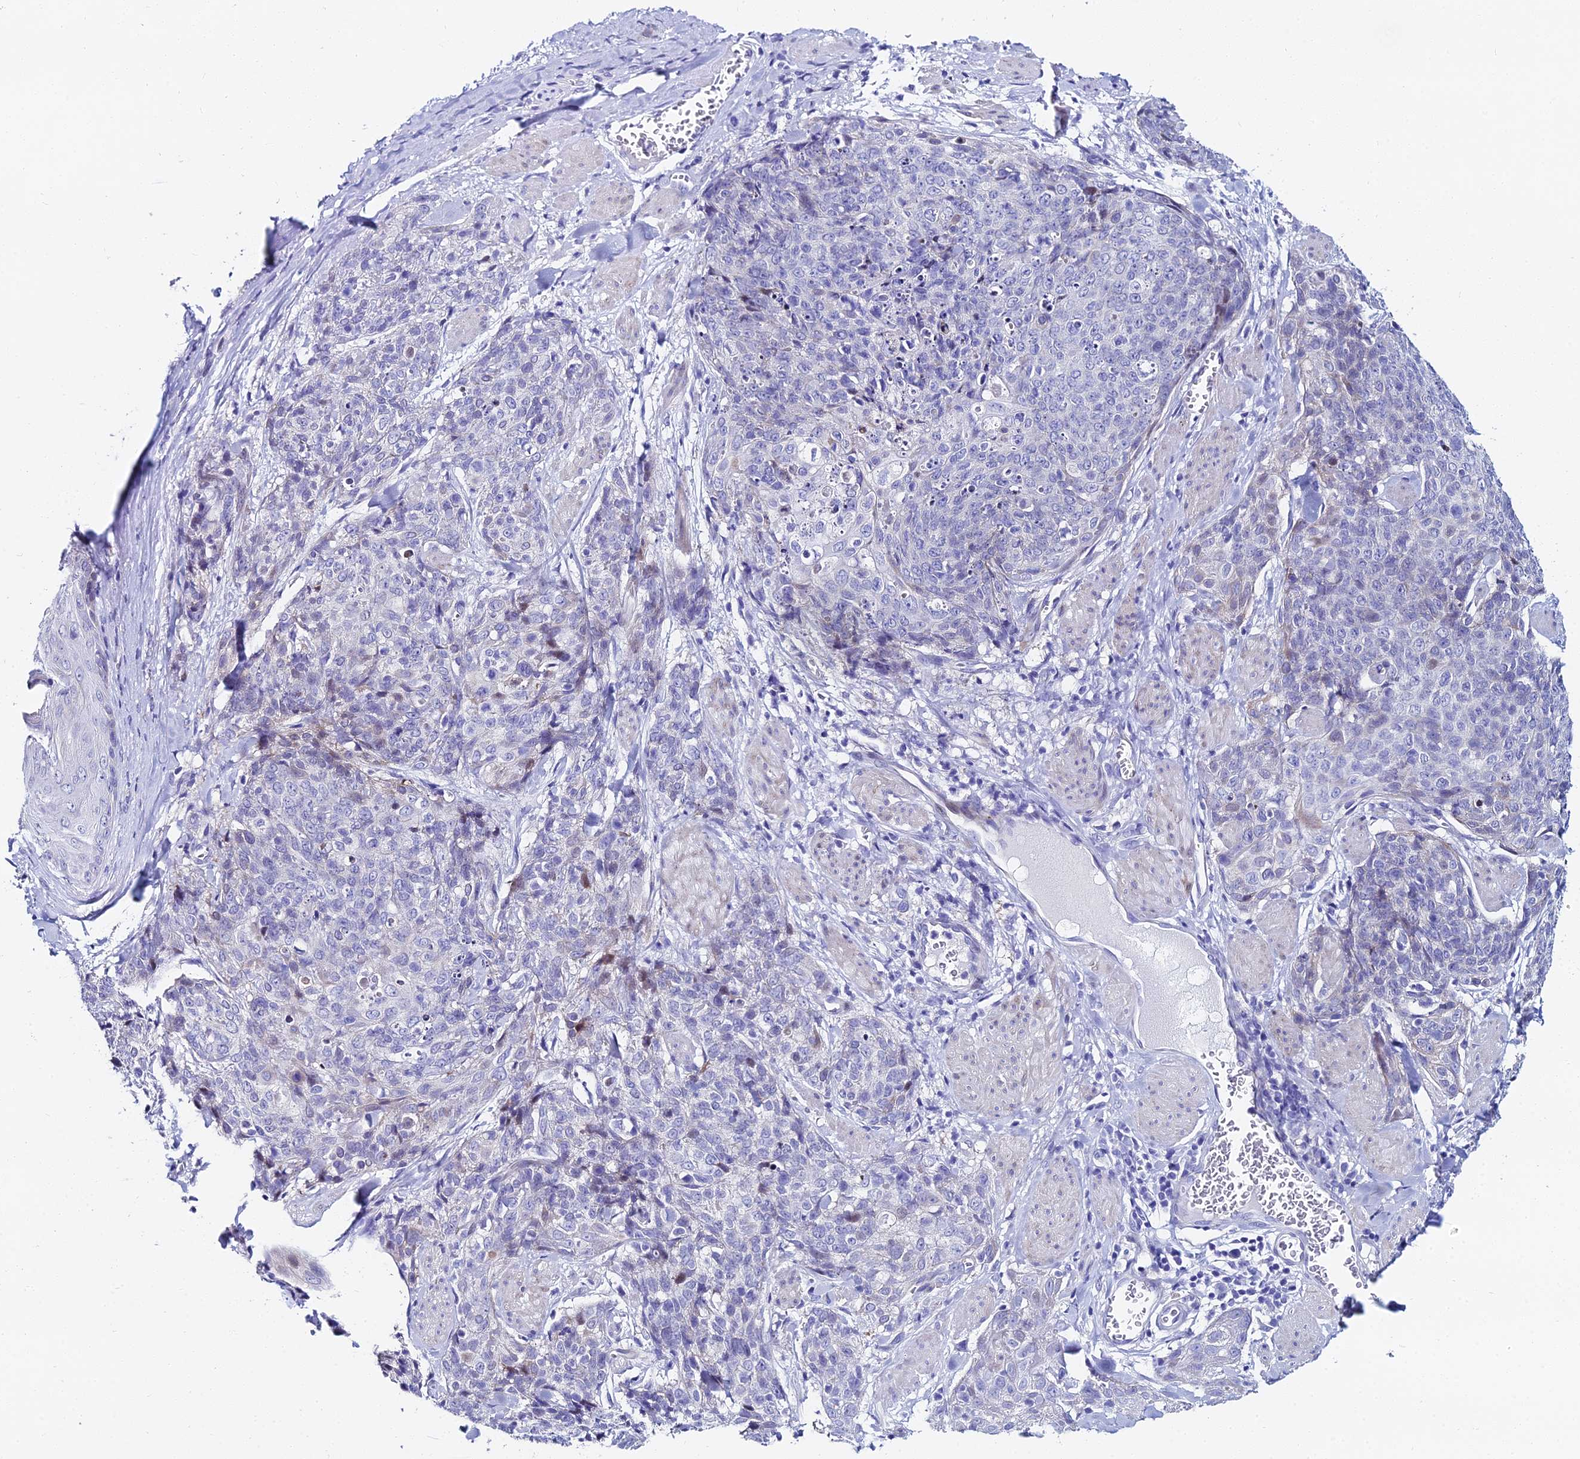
{"staining": {"intensity": "negative", "quantity": "none", "location": "none"}, "tissue": "skin cancer", "cell_type": "Tumor cells", "image_type": "cancer", "snomed": [{"axis": "morphology", "description": "Squamous cell carcinoma, NOS"}, {"axis": "topography", "description": "Skin"}, {"axis": "topography", "description": "Vulva"}], "caption": "Protein analysis of skin cancer demonstrates no significant staining in tumor cells. (IHC, brightfield microscopy, high magnification).", "gene": "HSPA1L", "patient": {"sex": "female", "age": 85}}